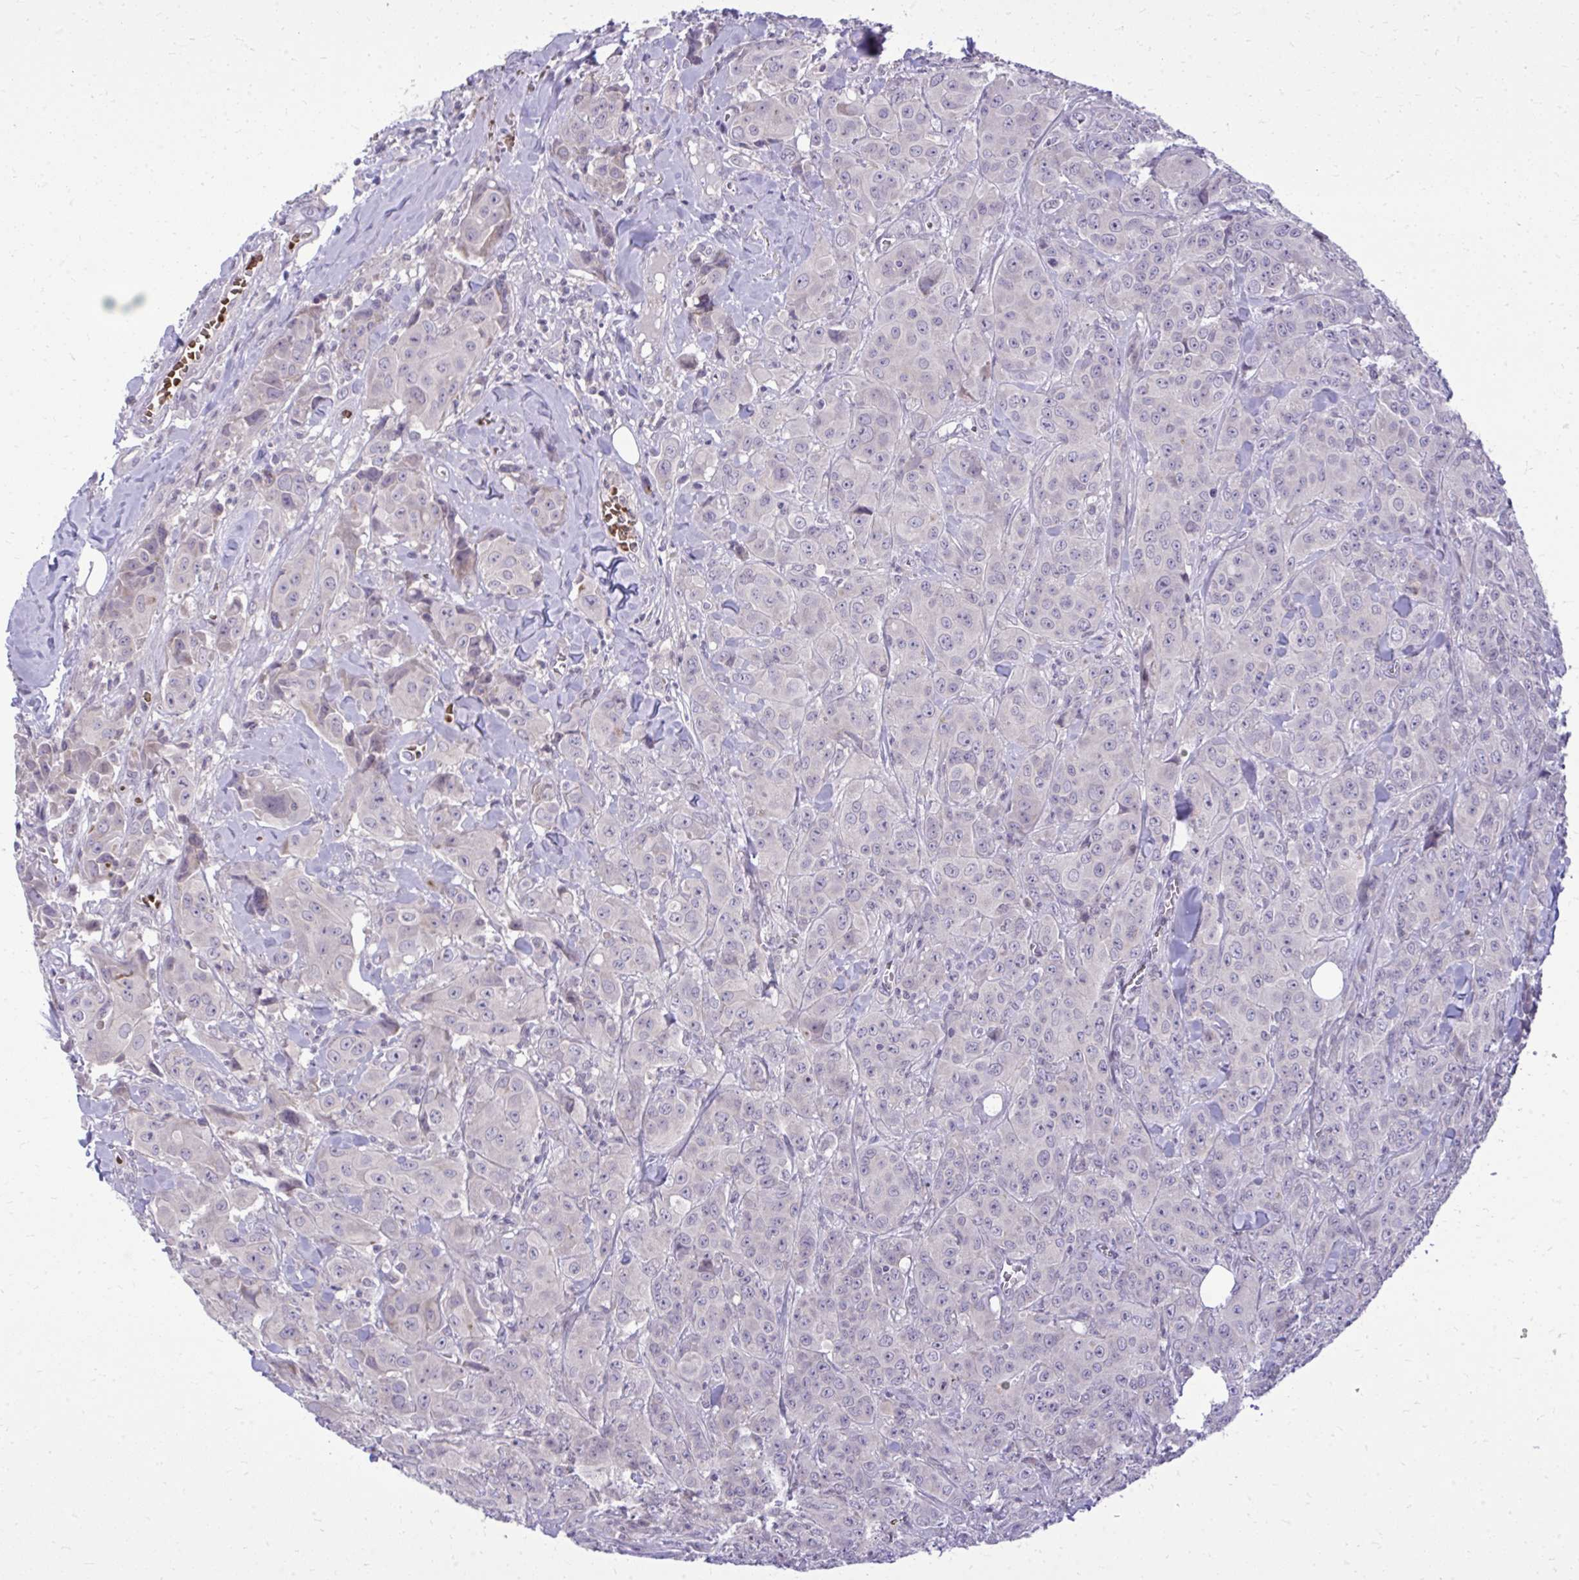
{"staining": {"intensity": "negative", "quantity": "none", "location": "none"}, "tissue": "breast cancer", "cell_type": "Tumor cells", "image_type": "cancer", "snomed": [{"axis": "morphology", "description": "Normal tissue, NOS"}, {"axis": "morphology", "description": "Duct carcinoma"}, {"axis": "topography", "description": "Breast"}], "caption": "A histopathology image of breast cancer stained for a protein reveals no brown staining in tumor cells. (DAB (3,3'-diaminobenzidine) immunohistochemistry, high magnification).", "gene": "DPY19L1", "patient": {"sex": "female", "age": 43}}